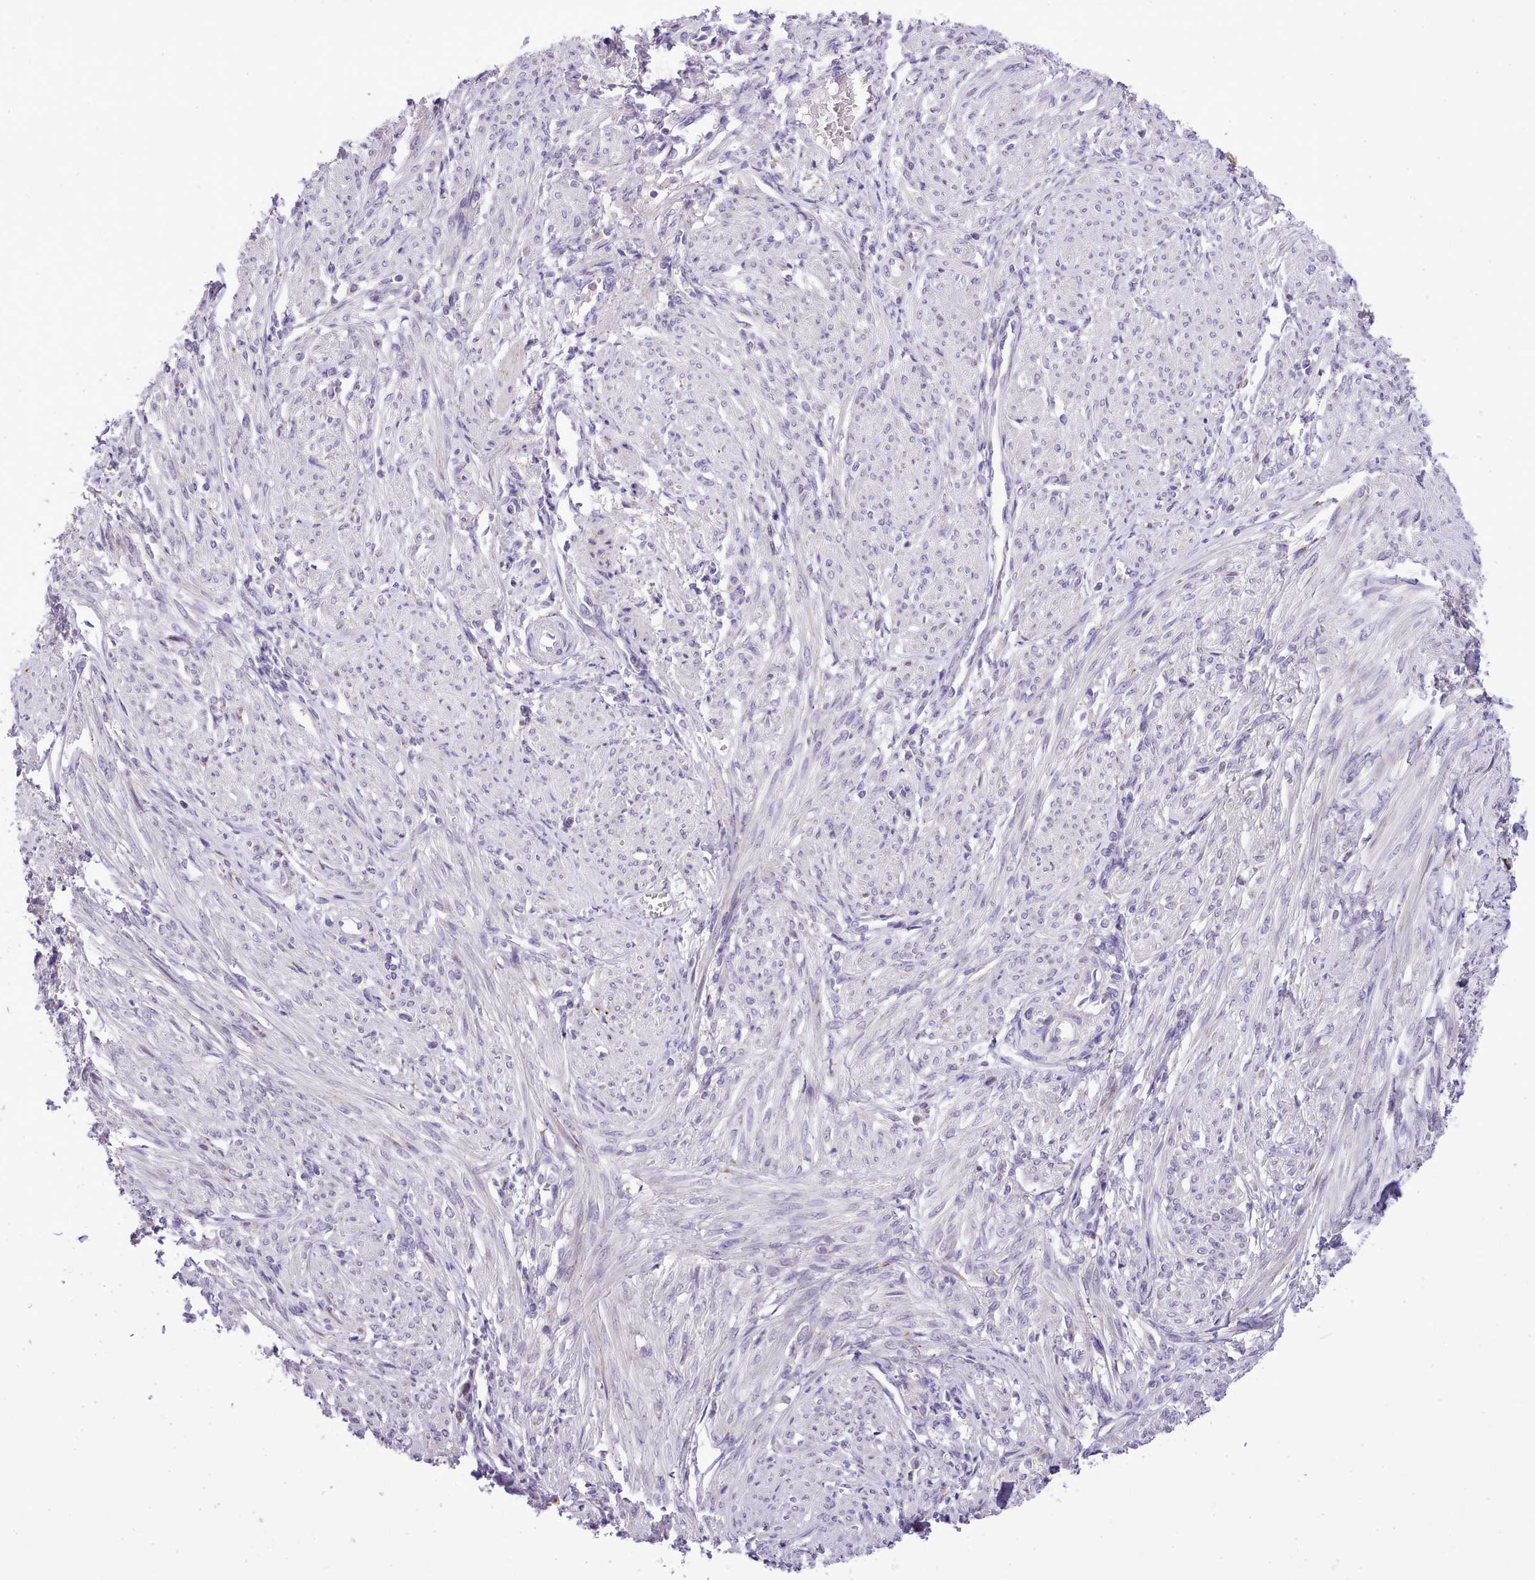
{"staining": {"intensity": "negative", "quantity": "none", "location": "none"}, "tissue": "smooth muscle", "cell_type": "Smooth muscle cells", "image_type": "normal", "snomed": [{"axis": "morphology", "description": "Normal tissue, NOS"}, {"axis": "topography", "description": "Smooth muscle"}], "caption": "High magnification brightfield microscopy of normal smooth muscle stained with DAB (brown) and counterstained with hematoxylin (blue): smooth muscle cells show no significant staining. (Brightfield microscopy of DAB (3,3'-diaminobenzidine) immunohistochemistry (IHC) at high magnification).", "gene": "FAM83E", "patient": {"sex": "female", "age": 39}}